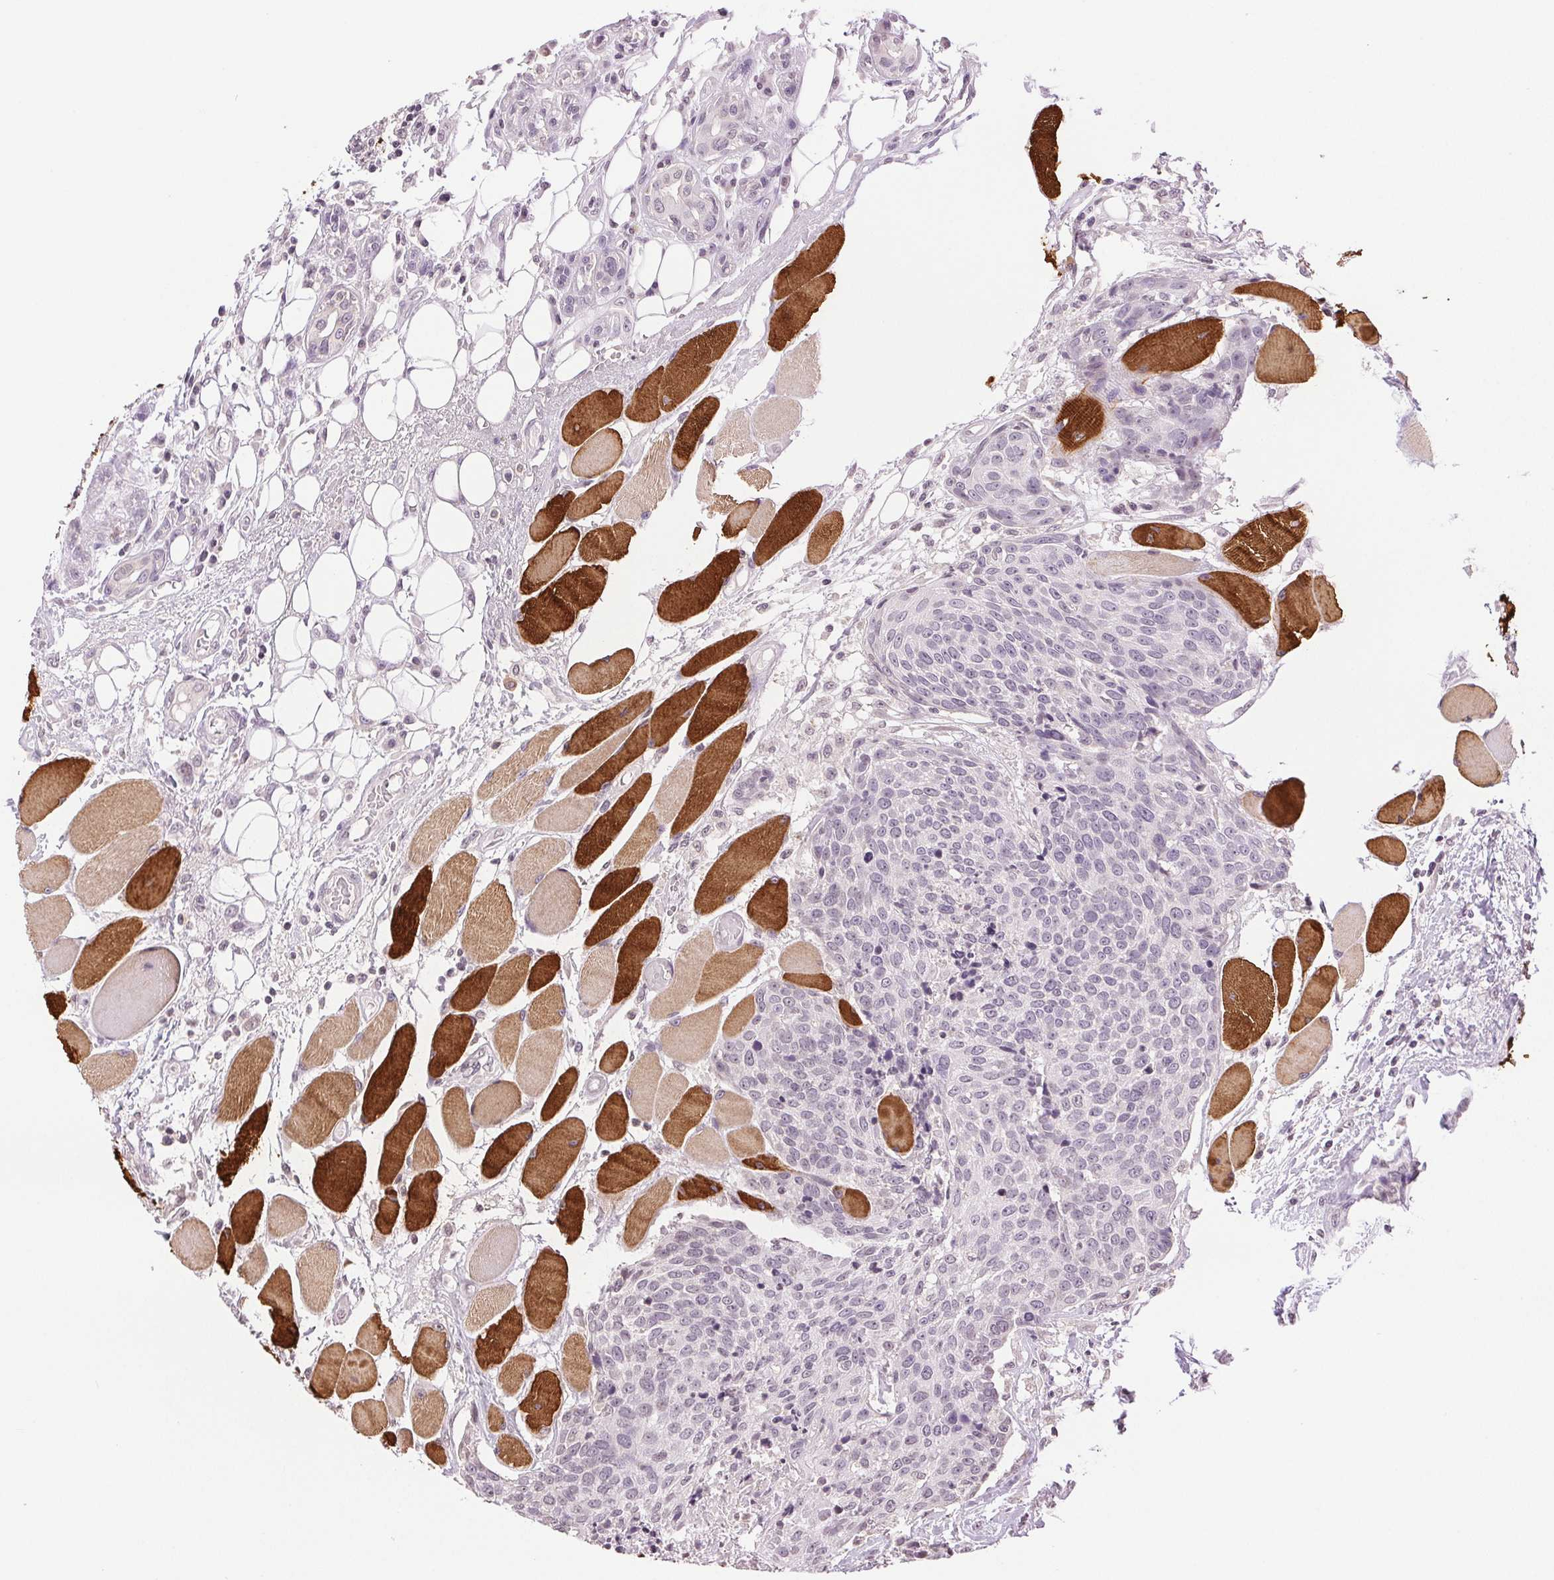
{"staining": {"intensity": "negative", "quantity": "none", "location": "none"}, "tissue": "head and neck cancer", "cell_type": "Tumor cells", "image_type": "cancer", "snomed": [{"axis": "morphology", "description": "Squamous cell carcinoma, NOS"}, {"axis": "topography", "description": "Oral tissue"}, {"axis": "topography", "description": "Head-Neck"}], "caption": "The histopathology image reveals no staining of tumor cells in head and neck squamous cell carcinoma.", "gene": "TNNT3", "patient": {"sex": "male", "age": 64}}